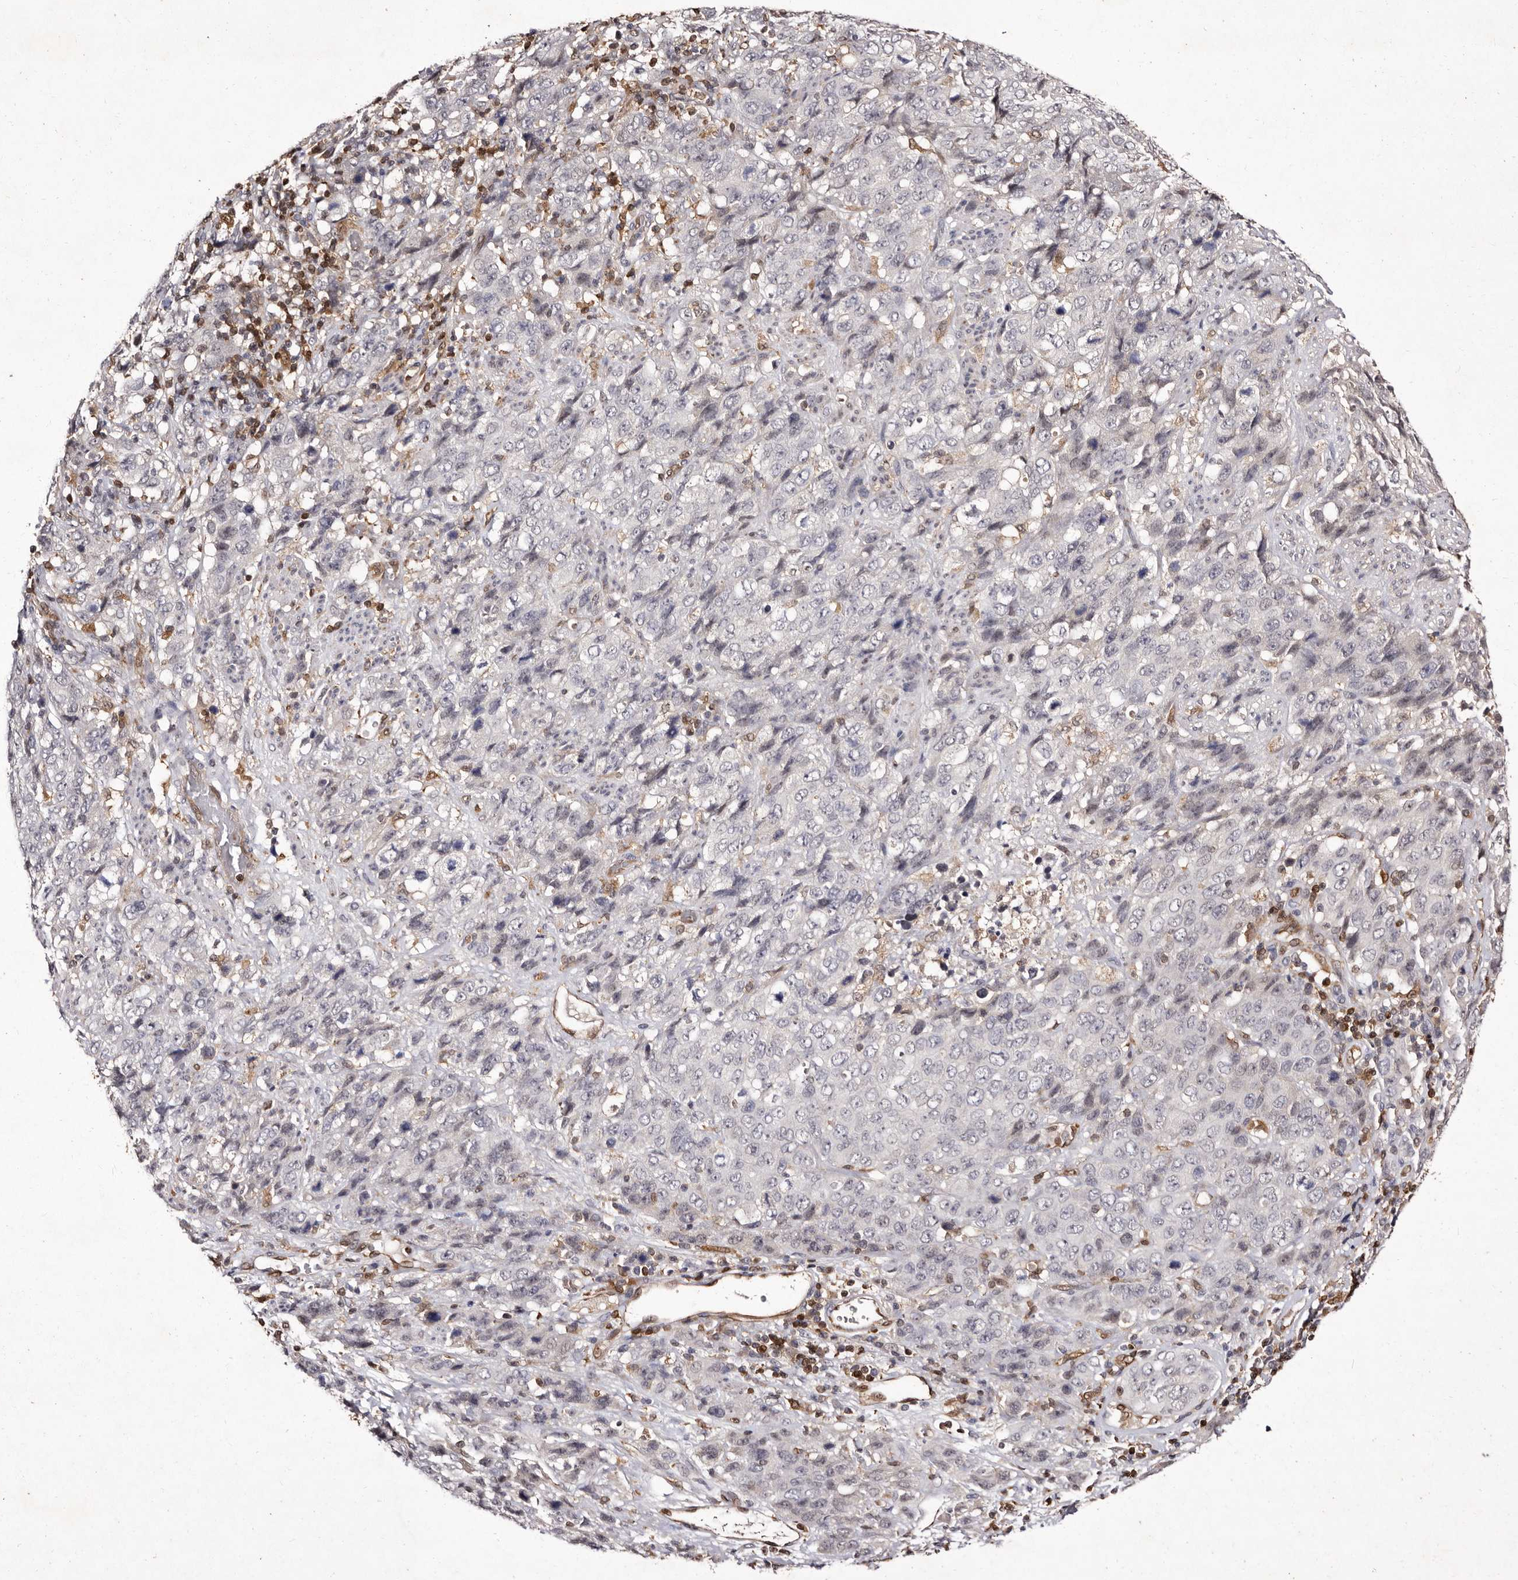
{"staining": {"intensity": "negative", "quantity": "none", "location": "none"}, "tissue": "stomach cancer", "cell_type": "Tumor cells", "image_type": "cancer", "snomed": [{"axis": "morphology", "description": "Adenocarcinoma, NOS"}, {"axis": "topography", "description": "Stomach"}], "caption": "Stomach cancer was stained to show a protein in brown. There is no significant positivity in tumor cells. (DAB IHC with hematoxylin counter stain).", "gene": "GIMAP4", "patient": {"sex": "male", "age": 48}}